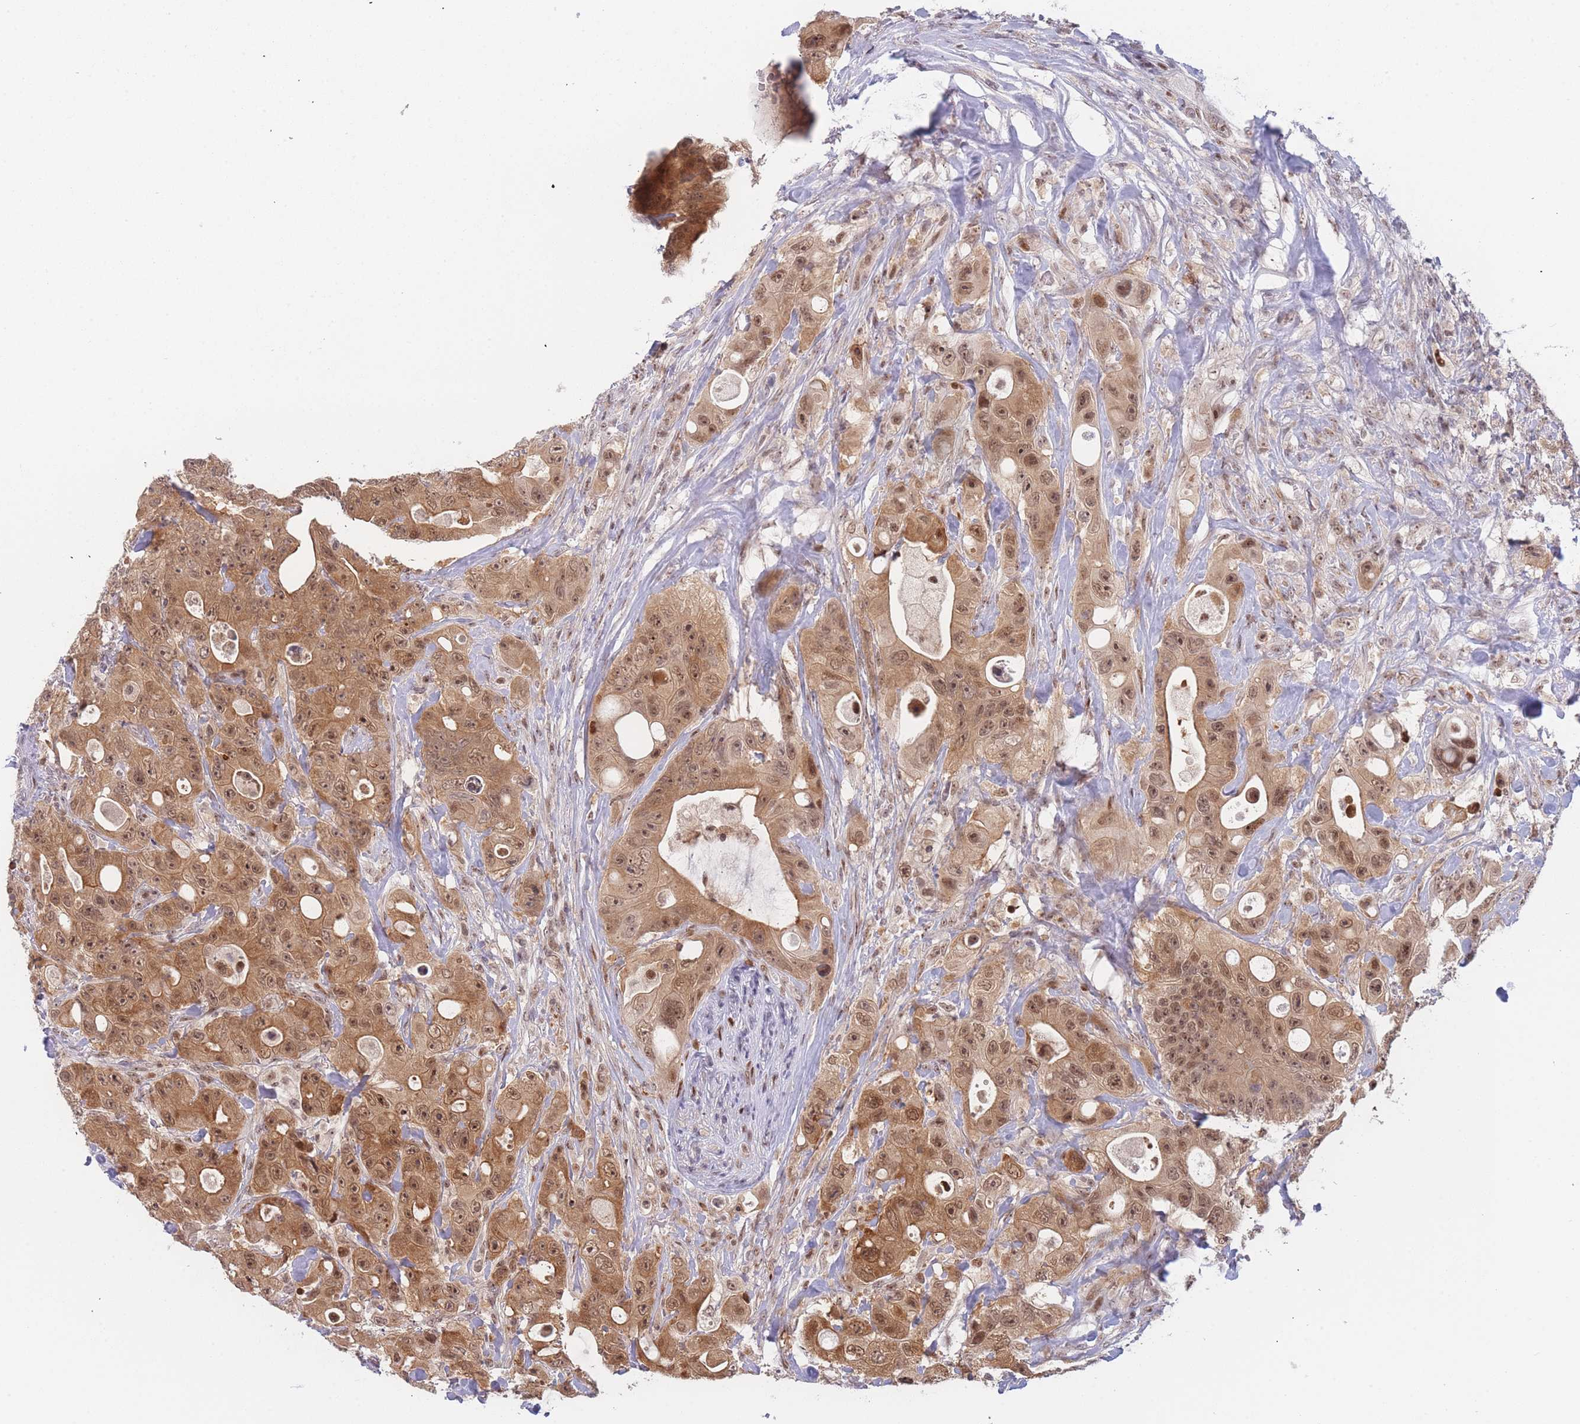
{"staining": {"intensity": "moderate", "quantity": ">75%", "location": "cytoplasmic/membranous,nuclear"}, "tissue": "colorectal cancer", "cell_type": "Tumor cells", "image_type": "cancer", "snomed": [{"axis": "morphology", "description": "Adenocarcinoma, NOS"}, {"axis": "topography", "description": "Colon"}], "caption": "Colorectal adenocarcinoma tissue reveals moderate cytoplasmic/membranous and nuclear expression in about >75% of tumor cells", "gene": "DEAF1", "patient": {"sex": "female", "age": 46}}